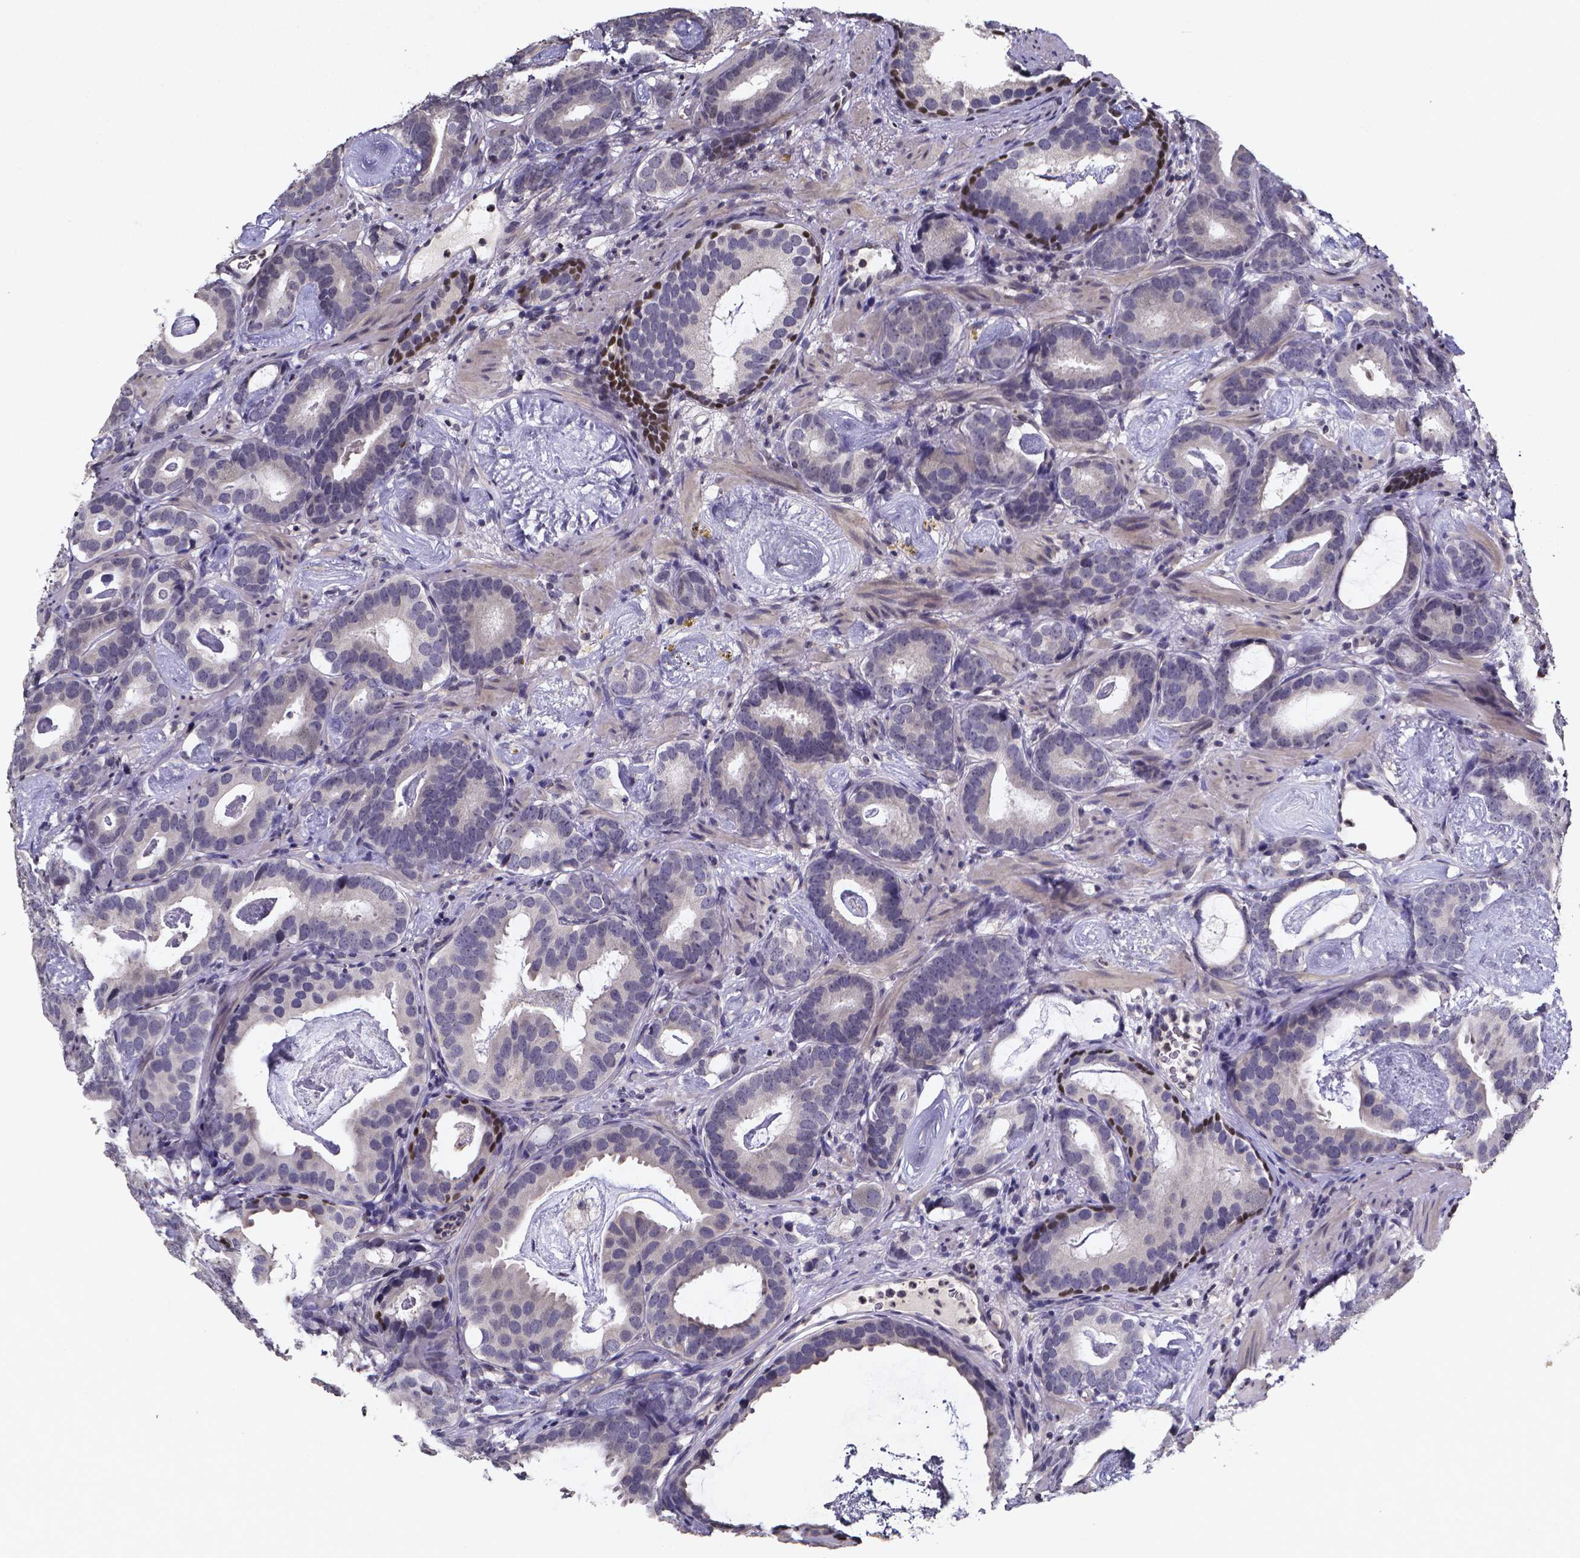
{"staining": {"intensity": "negative", "quantity": "none", "location": "none"}, "tissue": "prostate cancer", "cell_type": "Tumor cells", "image_type": "cancer", "snomed": [{"axis": "morphology", "description": "Adenocarcinoma, Low grade"}, {"axis": "topography", "description": "Prostate and seminal vesicle, NOS"}], "caption": "The IHC photomicrograph has no significant staining in tumor cells of adenocarcinoma (low-grade) (prostate) tissue. (Immunohistochemistry, brightfield microscopy, high magnification).", "gene": "TP73", "patient": {"sex": "male", "age": 71}}